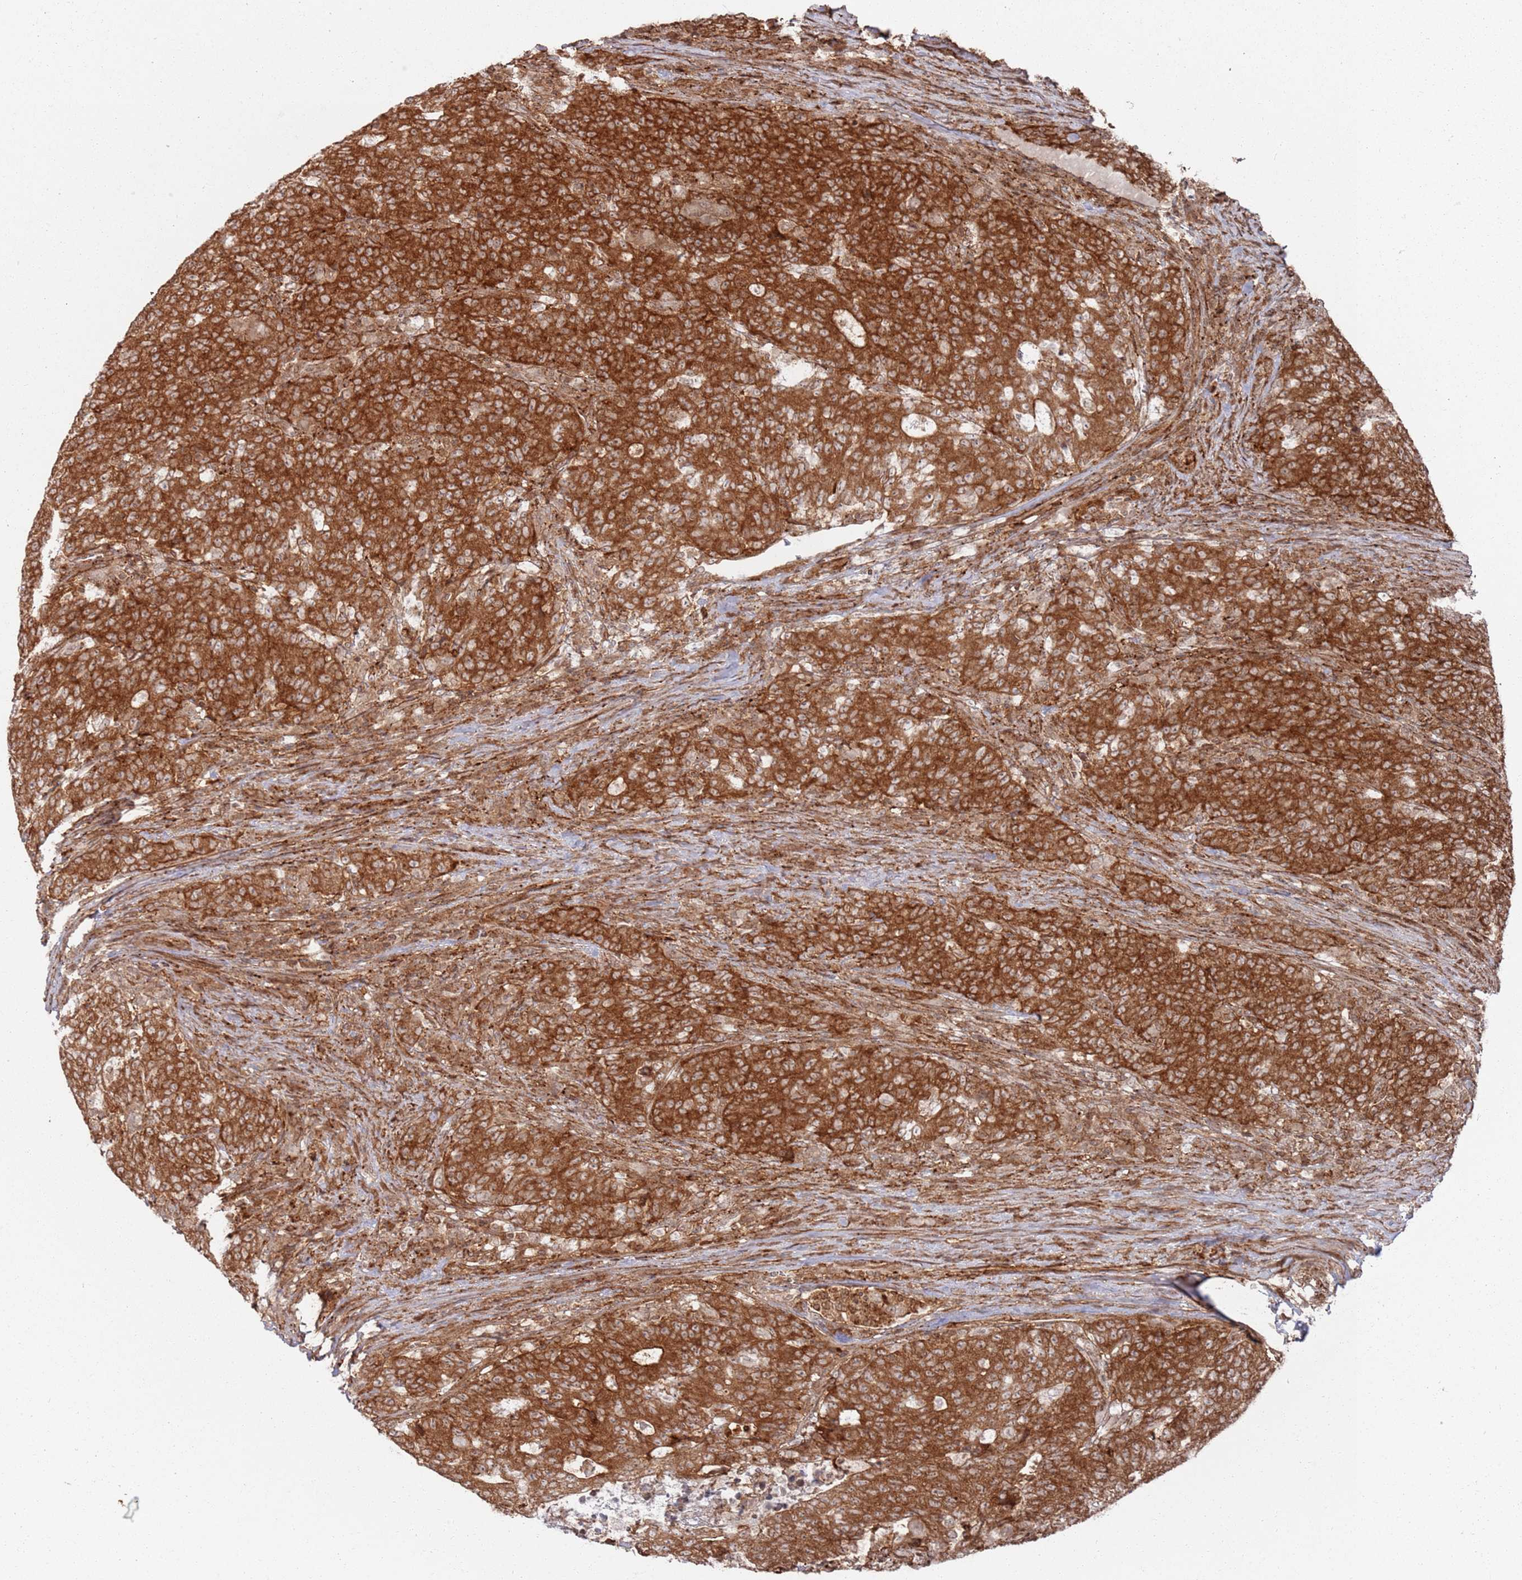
{"staining": {"intensity": "strong", "quantity": ">75%", "location": "cytoplasmic/membranous"}, "tissue": "colorectal cancer", "cell_type": "Tumor cells", "image_type": "cancer", "snomed": [{"axis": "morphology", "description": "Adenocarcinoma, NOS"}, {"axis": "topography", "description": "Colon"}], "caption": "Immunohistochemistry (IHC) (DAB) staining of colorectal cancer (adenocarcinoma) demonstrates strong cytoplasmic/membranous protein staining in approximately >75% of tumor cells.", "gene": "PIH1D1", "patient": {"sex": "female", "age": 75}}